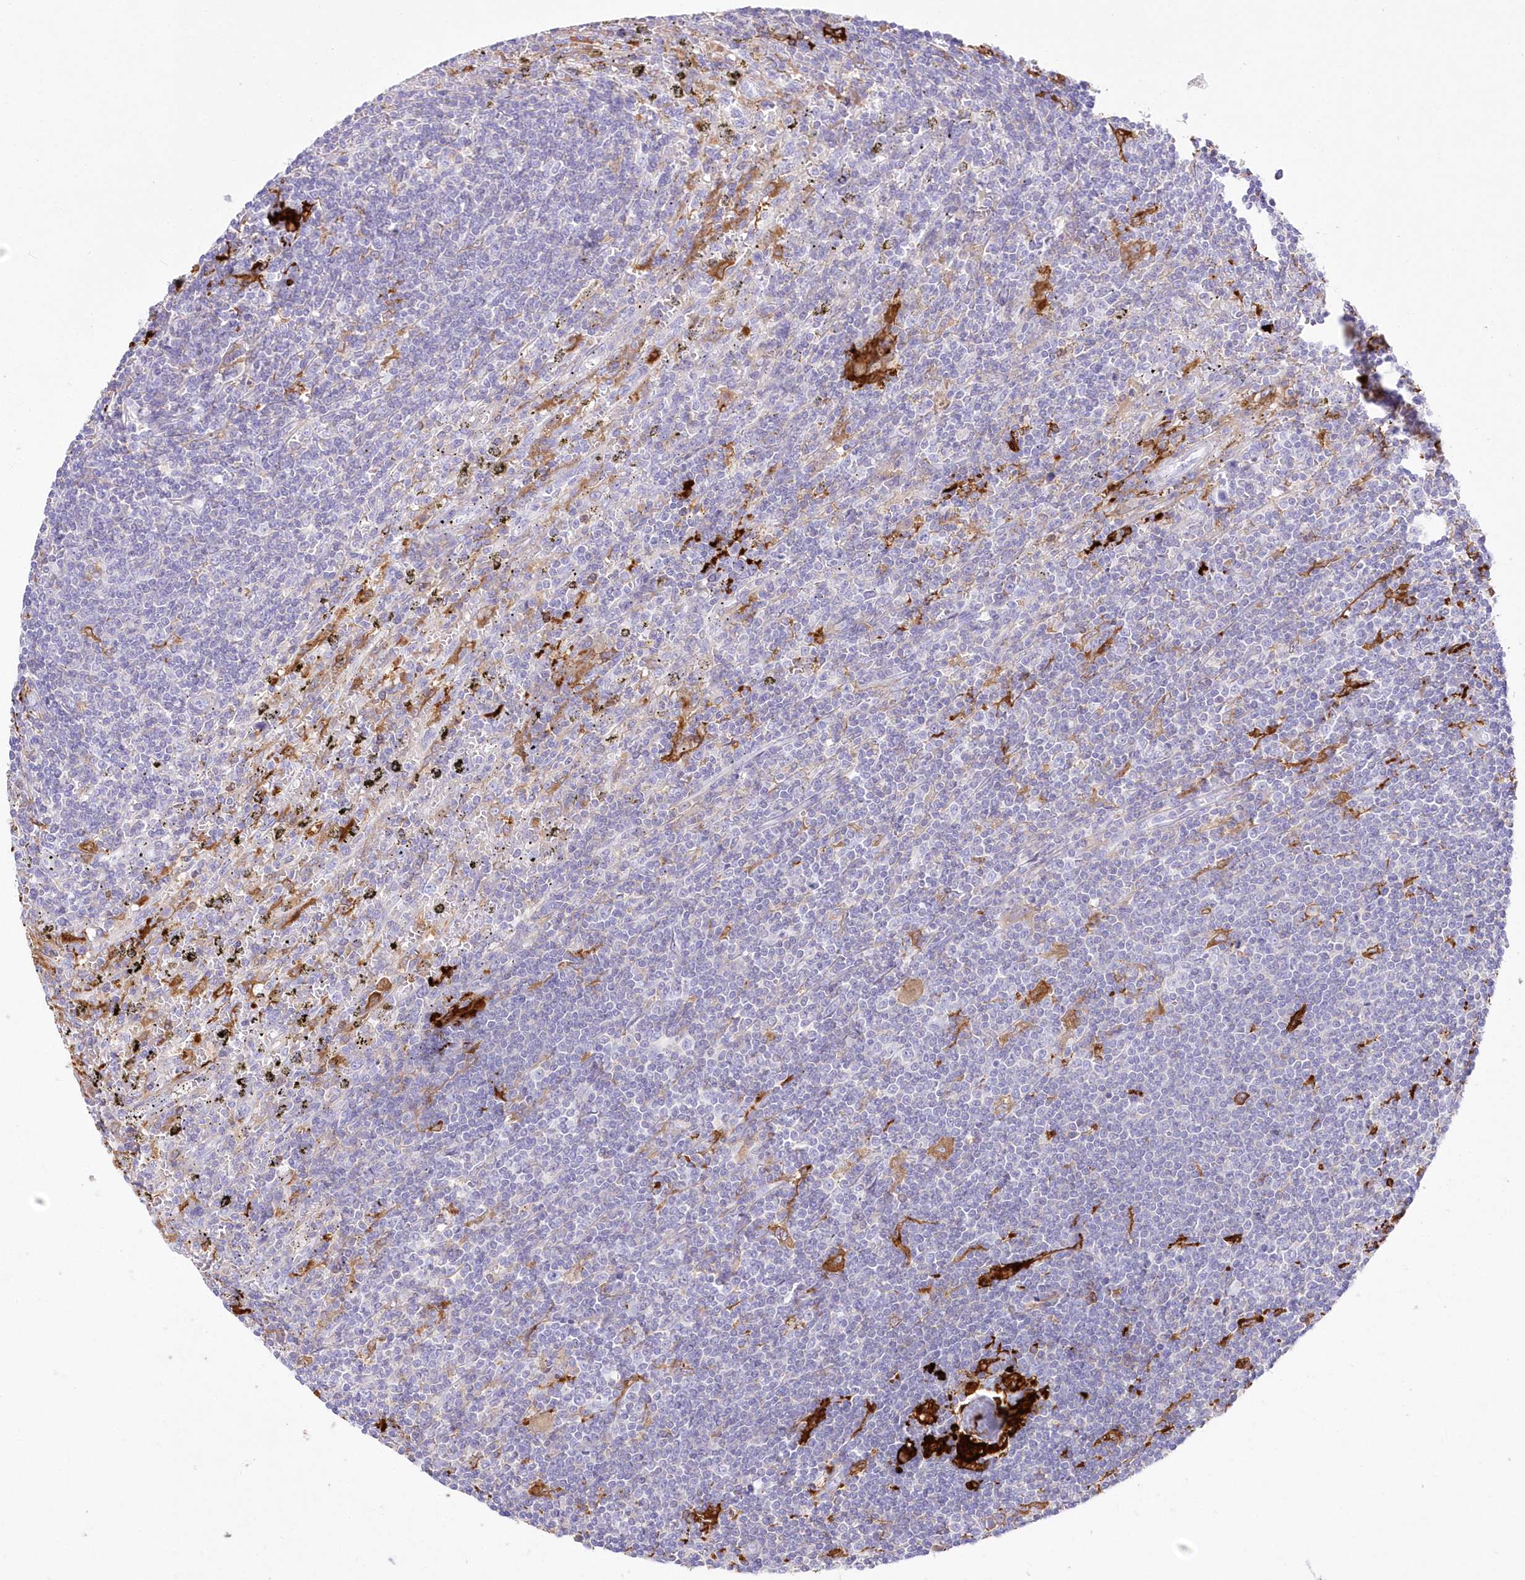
{"staining": {"intensity": "negative", "quantity": "none", "location": "none"}, "tissue": "lymphoma", "cell_type": "Tumor cells", "image_type": "cancer", "snomed": [{"axis": "morphology", "description": "Malignant lymphoma, non-Hodgkin's type, Low grade"}, {"axis": "topography", "description": "Spleen"}], "caption": "A photomicrograph of human lymphoma is negative for staining in tumor cells. (Brightfield microscopy of DAB (3,3'-diaminobenzidine) immunohistochemistry at high magnification).", "gene": "DNAJC19", "patient": {"sex": "male", "age": 76}}